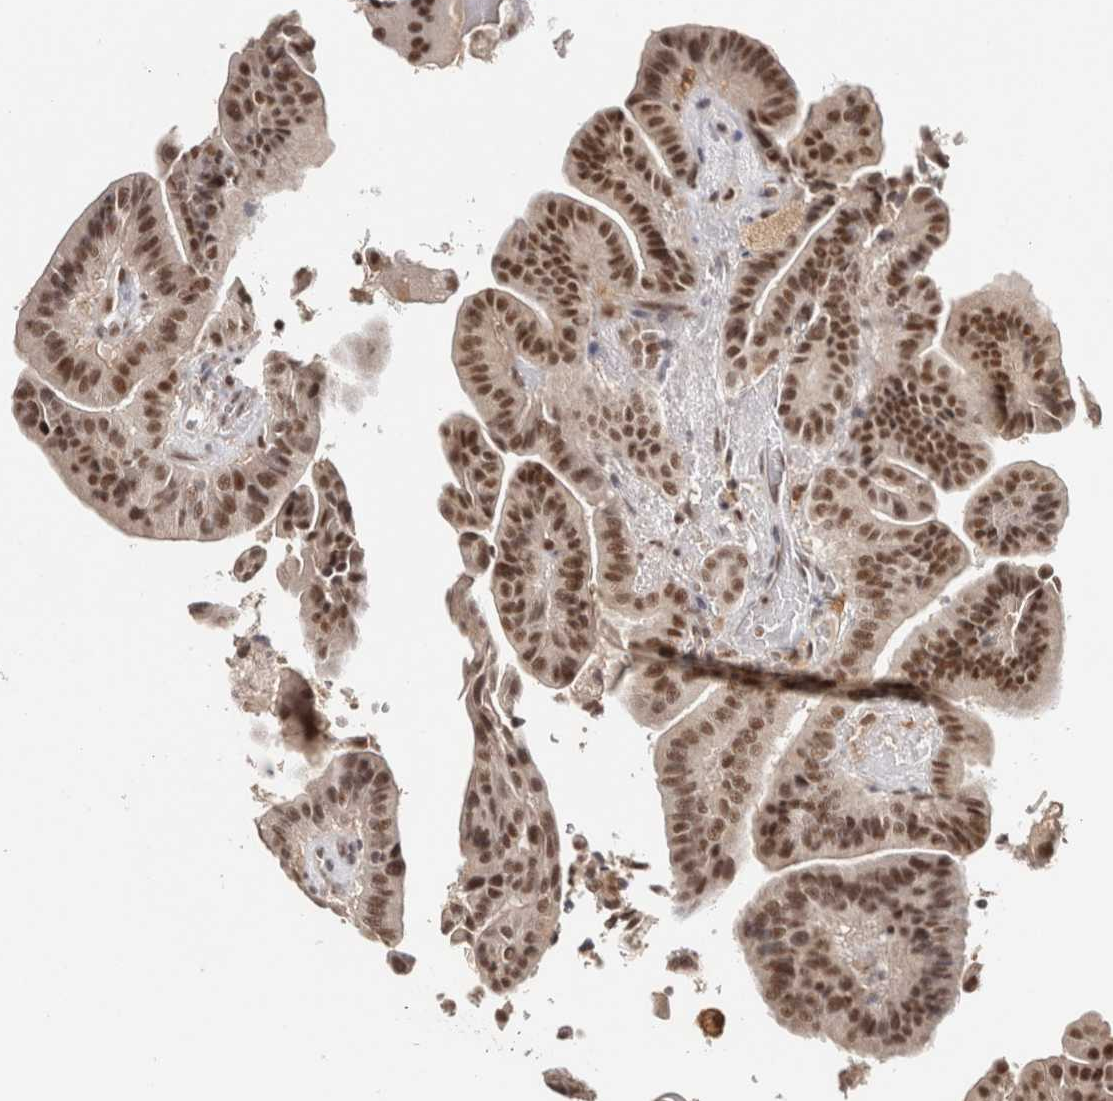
{"staining": {"intensity": "strong", "quantity": "25%-75%", "location": "nuclear"}, "tissue": "thyroid cancer", "cell_type": "Tumor cells", "image_type": "cancer", "snomed": [{"axis": "morphology", "description": "Papillary adenocarcinoma, NOS"}, {"axis": "topography", "description": "Thyroid gland"}], "caption": "This histopathology image shows immunohistochemistry staining of human thyroid cancer (papillary adenocarcinoma), with high strong nuclear positivity in about 25%-75% of tumor cells.", "gene": "ZNF830", "patient": {"sex": "male", "age": 33}}